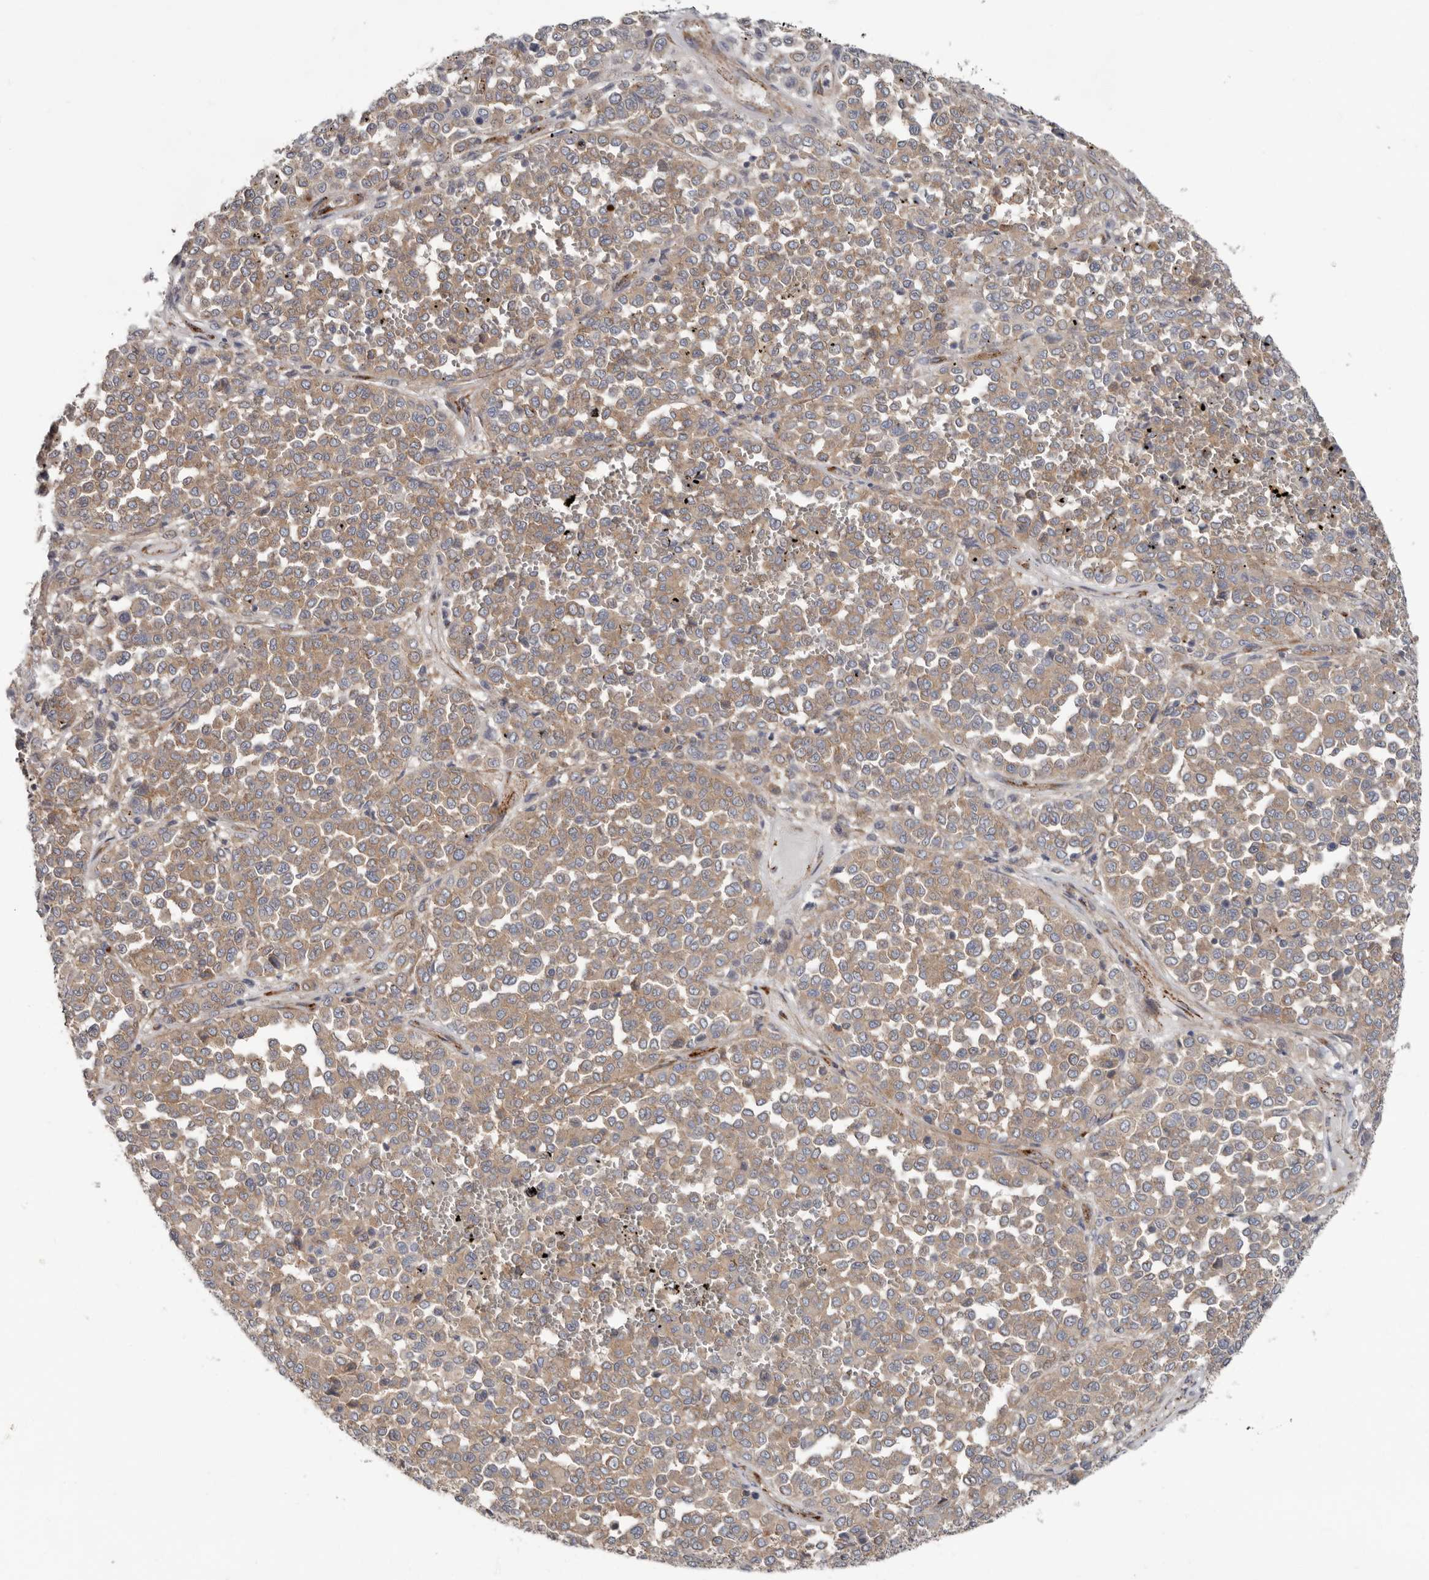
{"staining": {"intensity": "moderate", "quantity": ">75%", "location": "cytoplasmic/membranous"}, "tissue": "melanoma", "cell_type": "Tumor cells", "image_type": "cancer", "snomed": [{"axis": "morphology", "description": "Malignant melanoma, Metastatic site"}, {"axis": "topography", "description": "Pancreas"}], "caption": "Protein expression by IHC exhibits moderate cytoplasmic/membranous positivity in about >75% of tumor cells in malignant melanoma (metastatic site). (DAB = brown stain, brightfield microscopy at high magnification).", "gene": "LUZP1", "patient": {"sex": "female", "age": 30}}